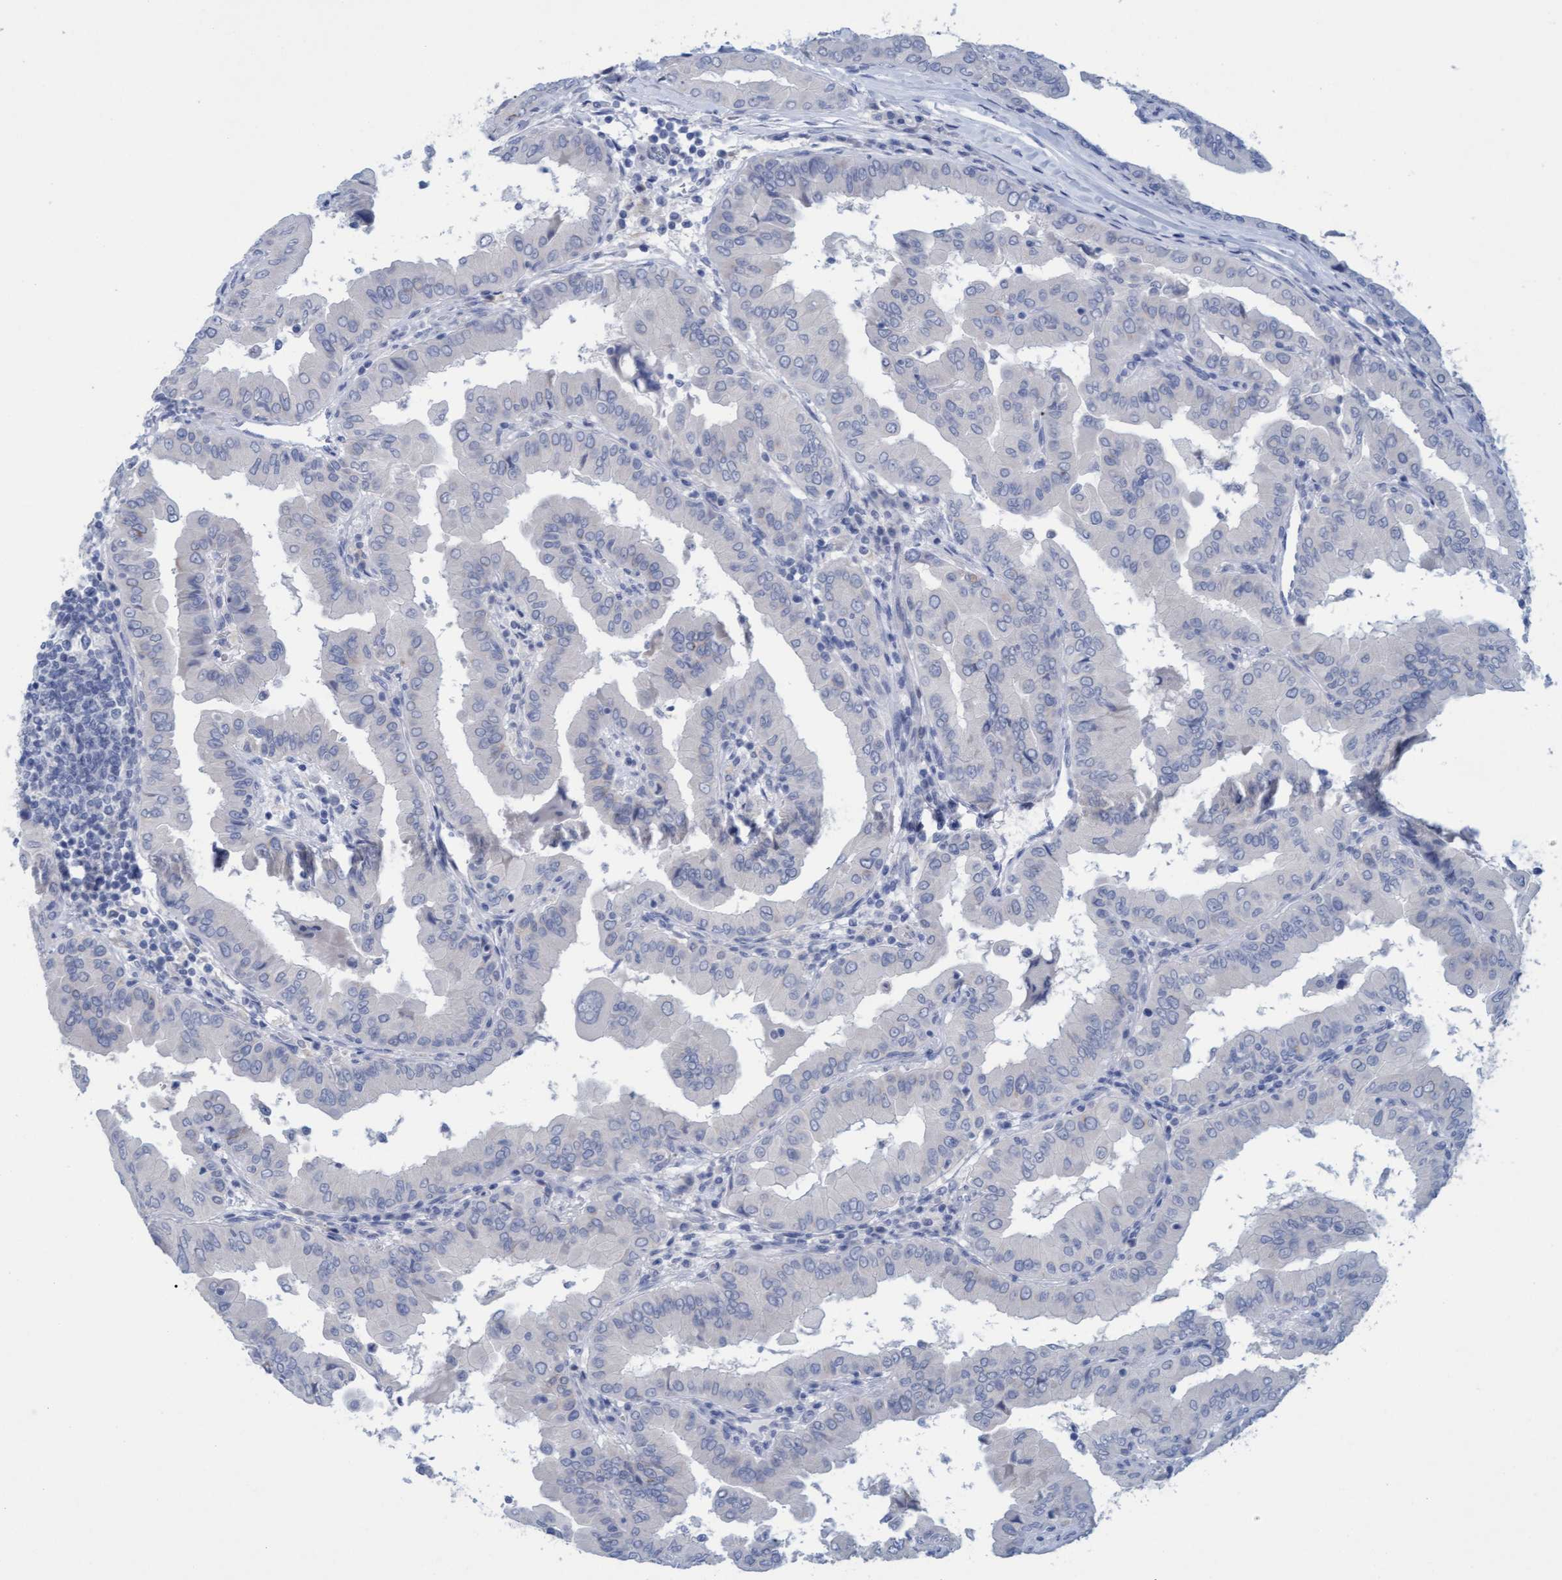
{"staining": {"intensity": "negative", "quantity": "none", "location": "none"}, "tissue": "thyroid cancer", "cell_type": "Tumor cells", "image_type": "cancer", "snomed": [{"axis": "morphology", "description": "Papillary adenocarcinoma, NOS"}, {"axis": "topography", "description": "Thyroid gland"}], "caption": "Immunohistochemistry (IHC) image of human papillary adenocarcinoma (thyroid) stained for a protein (brown), which demonstrates no expression in tumor cells. (DAB (3,3'-diaminobenzidine) IHC visualized using brightfield microscopy, high magnification).", "gene": "SSTR3", "patient": {"sex": "male", "age": 33}}